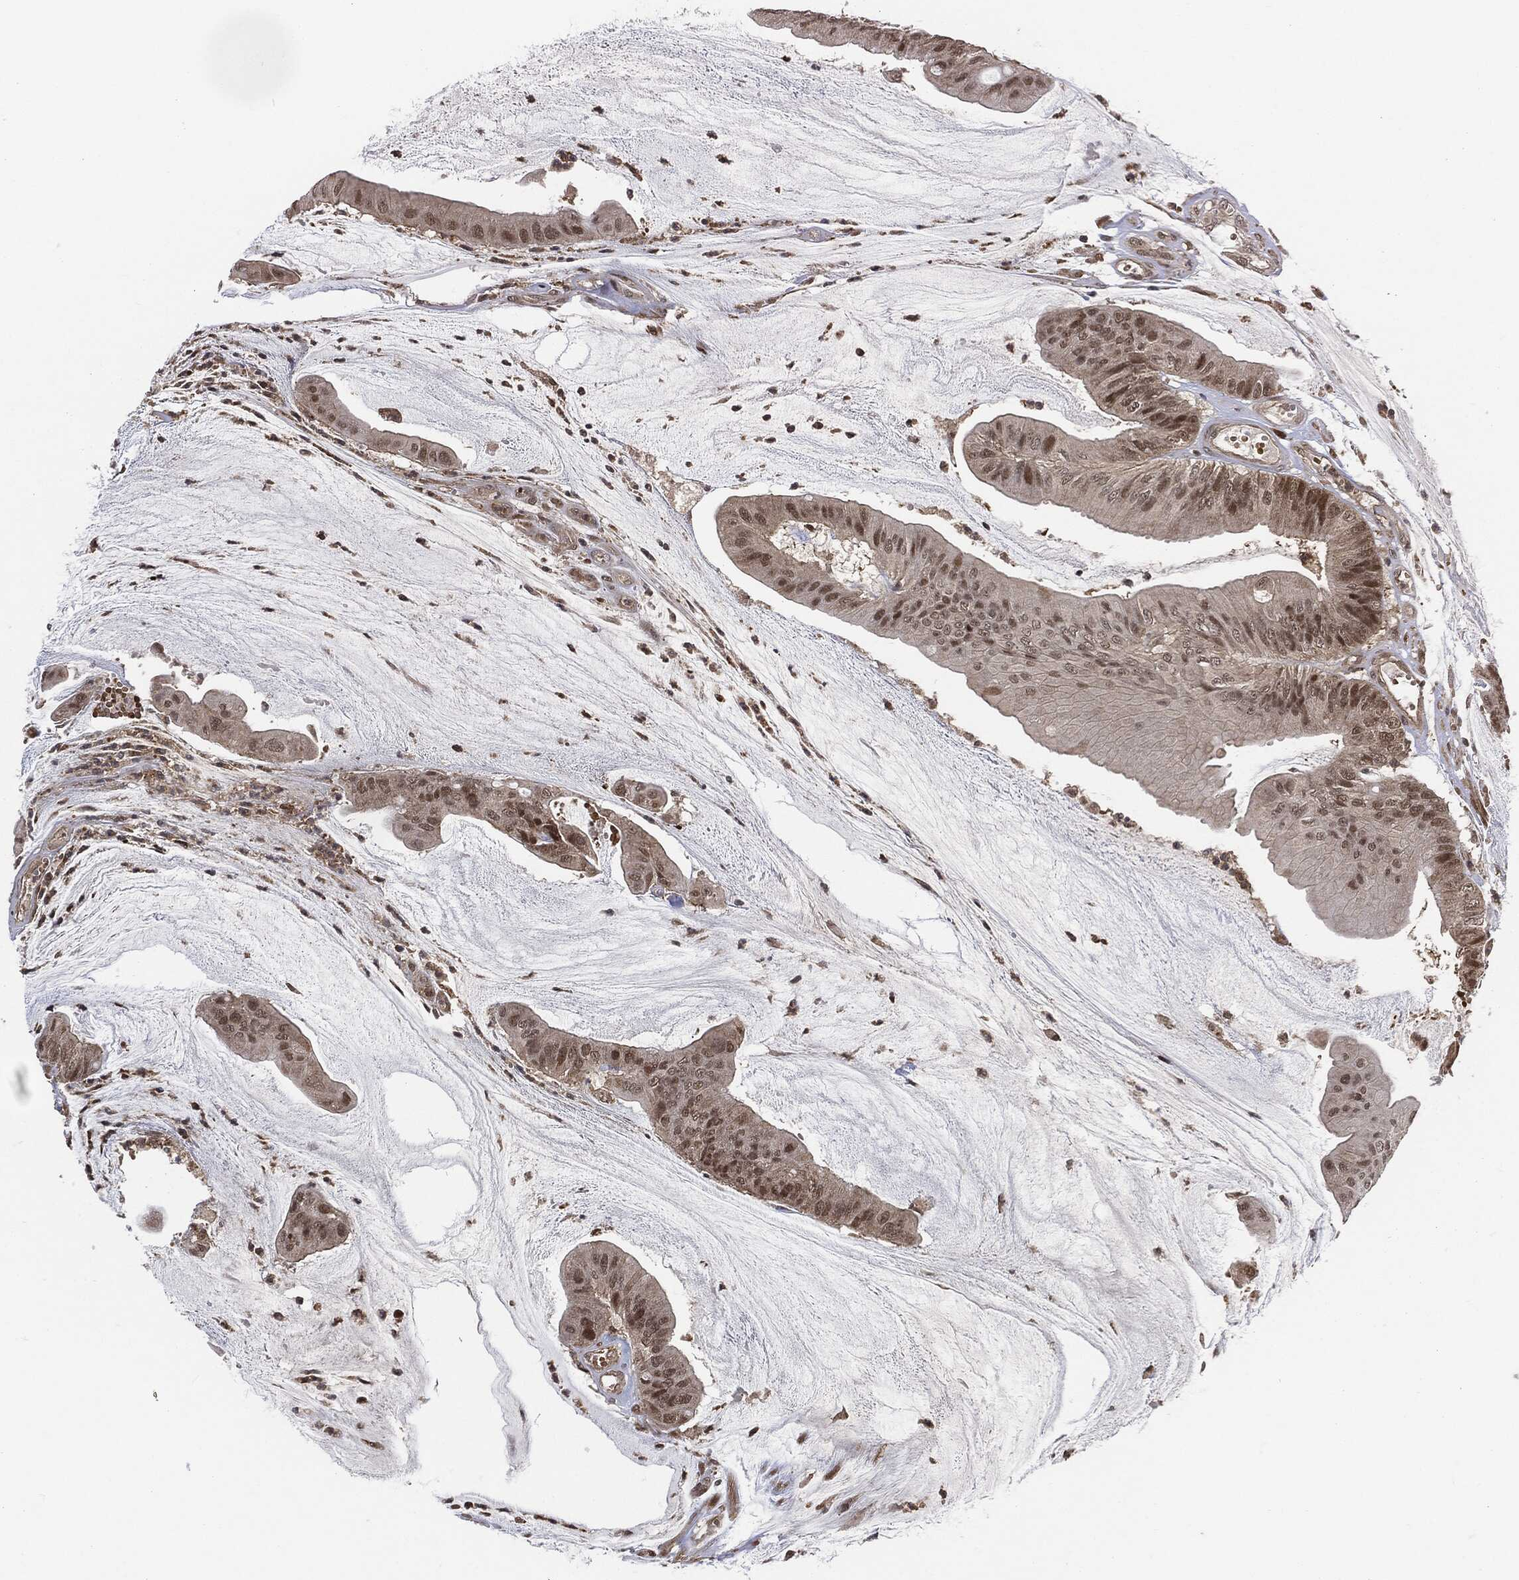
{"staining": {"intensity": "moderate", "quantity": "<25%", "location": "nuclear"}, "tissue": "colorectal cancer", "cell_type": "Tumor cells", "image_type": "cancer", "snomed": [{"axis": "morphology", "description": "Adenocarcinoma, NOS"}, {"axis": "topography", "description": "Colon"}], "caption": "A low amount of moderate nuclear expression is appreciated in approximately <25% of tumor cells in colorectal cancer tissue.", "gene": "CUTA", "patient": {"sex": "female", "age": 69}}